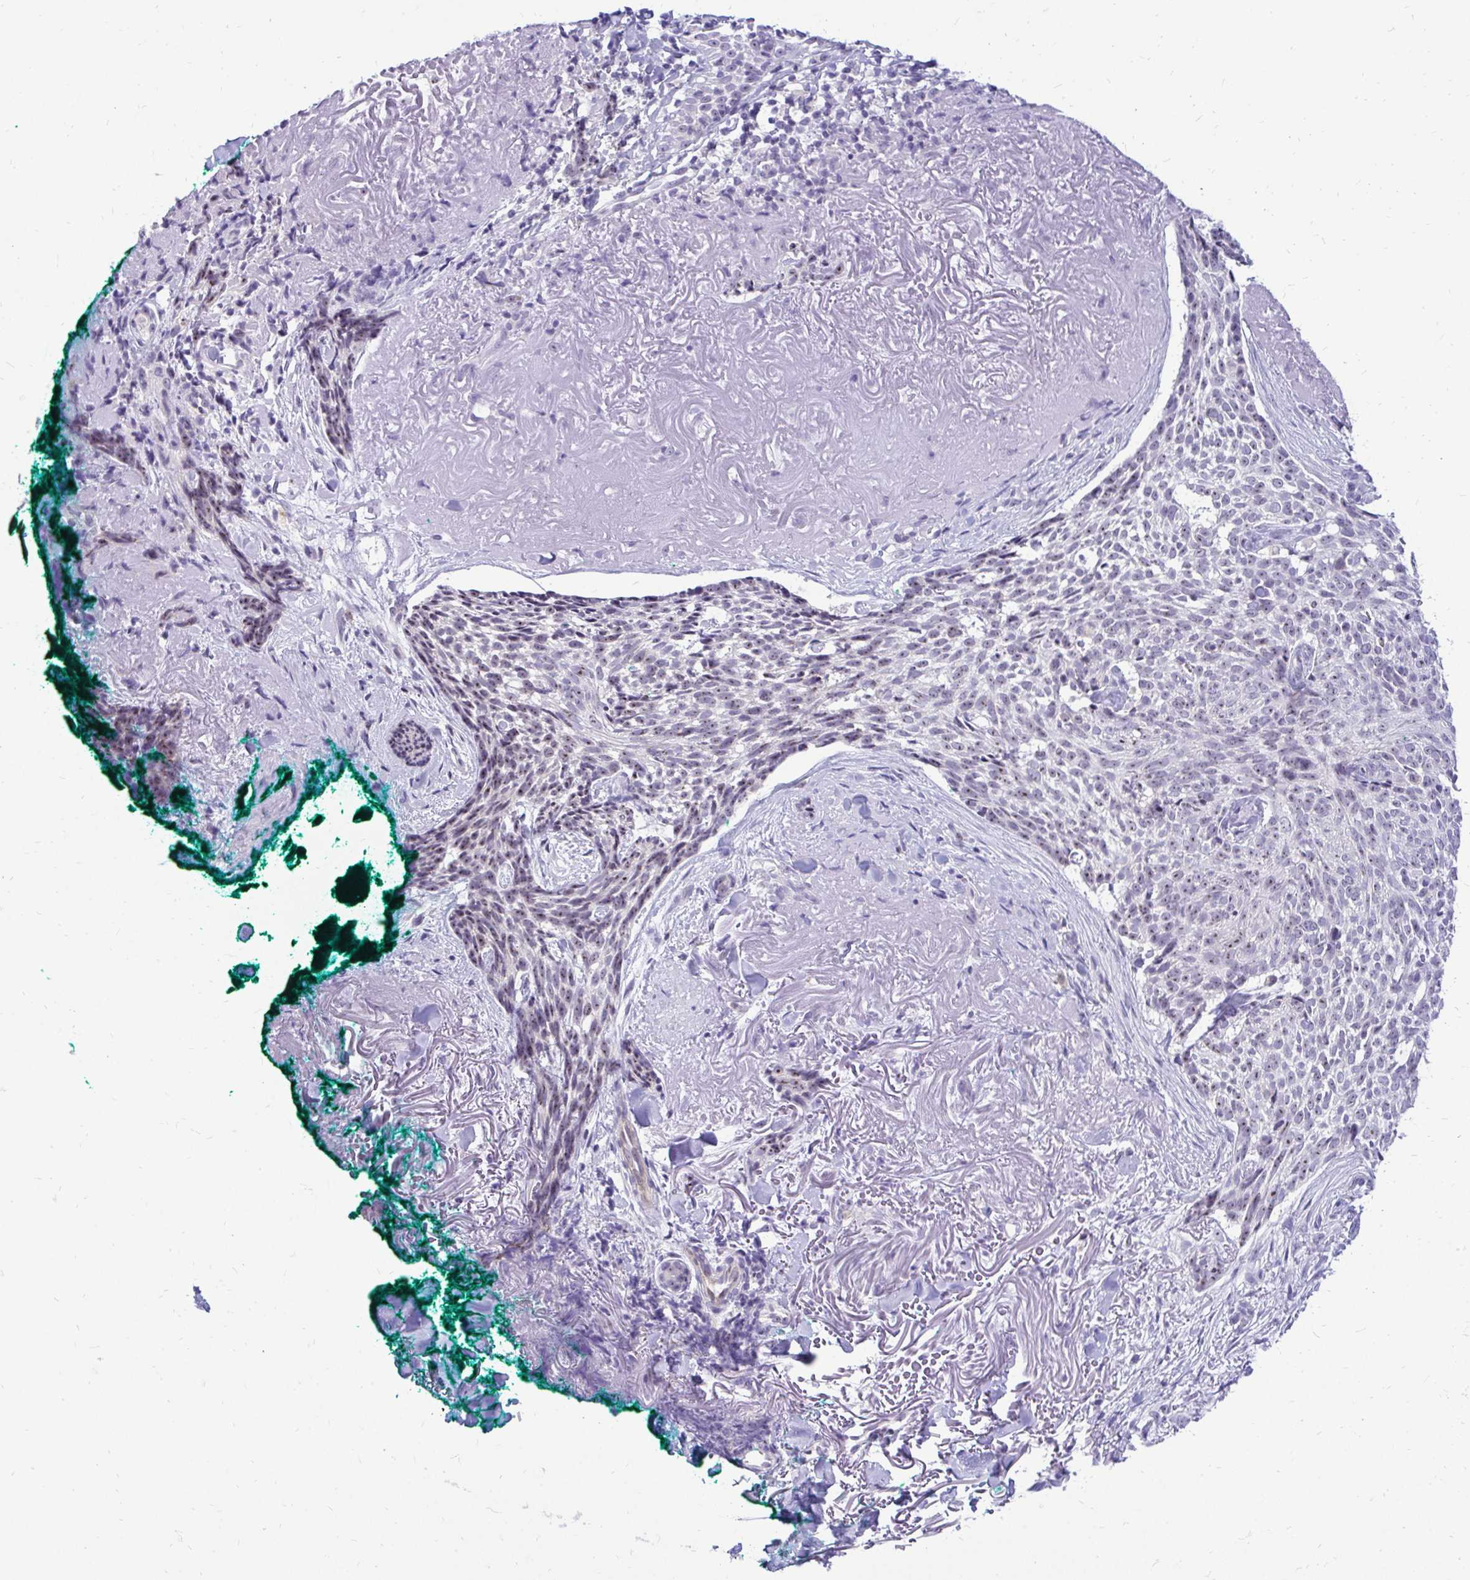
{"staining": {"intensity": "weak", "quantity": "25%-75%", "location": "nuclear"}, "tissue": "skin cancer", "cell_type": "Tumor cells", "image_type": "cancer", "snomed": [{"axis": "morphology", "description": "Basal cell carcinoma"}, {"axis": "topography", "description": "Skin"}, {"axis": "topography", "description": "Skin of face"}], "caption": "About 25%-75% of tumor cells in human basal cell carcinoma (skin) exhibit weak nuclear protein expression as visualized by brown immunohistochemical staining.", "gene": "NIFK", "patient": {"sex": "female", "age": 95}}